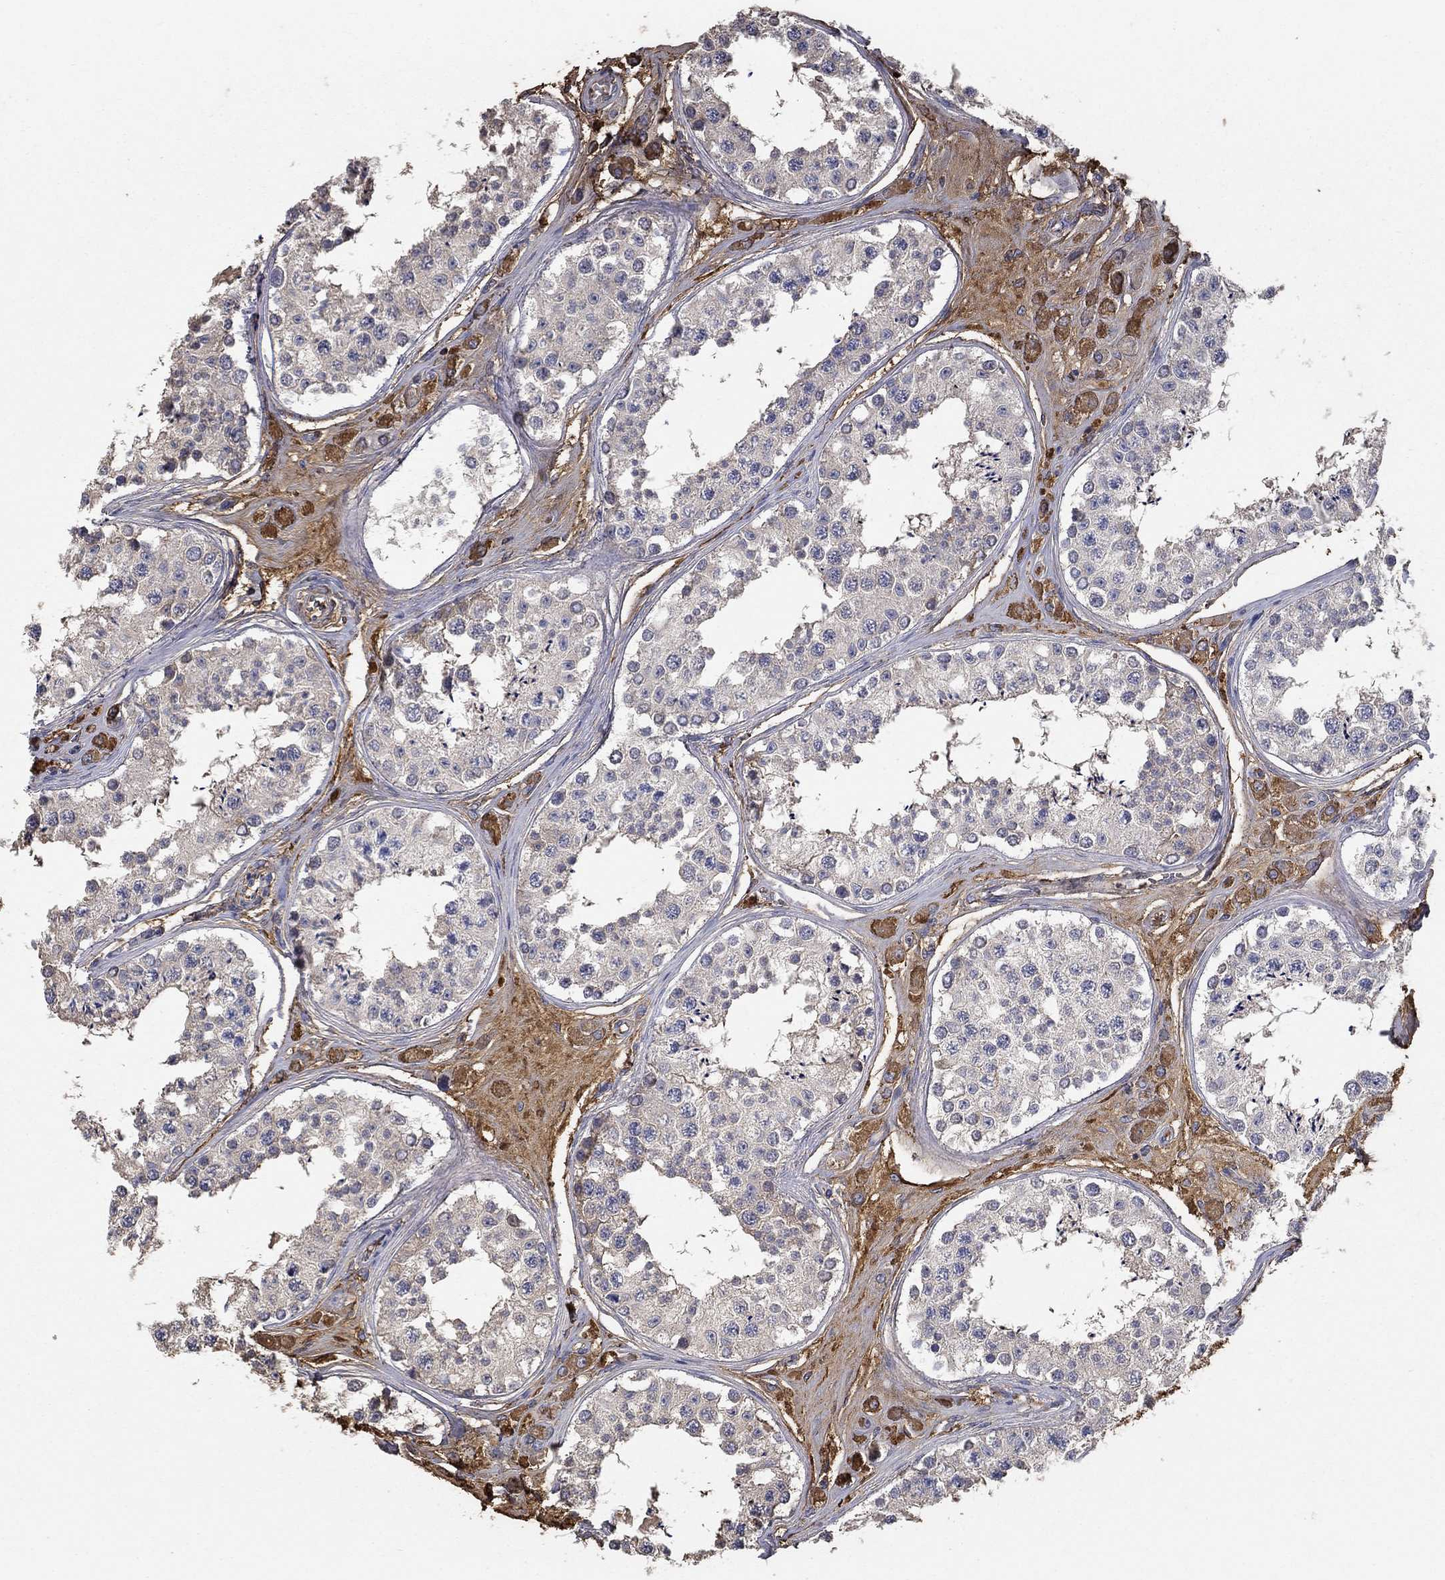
{"staining": {"intensity": "negative", "quantity": "none", "location": "none"}, "tissue": "testis", "cell_type": "Cells in seminiferous ducts", "image_type": "normal", "snomed": [{"axis": "morphology", "description": "Normal tissue, NOS"}, {"axis": "topography", "description": "Testis"}], "caption": "The image exhibits no staining of cells in seminiferous ducts in unremarkable testis. (DAB (3,3'-diaminobenzidine) immunohistochemistry visualized using brightfield microscopy, high magnification).", "gene": "IL10", "patient": {"sex": "male", "age": 25}}